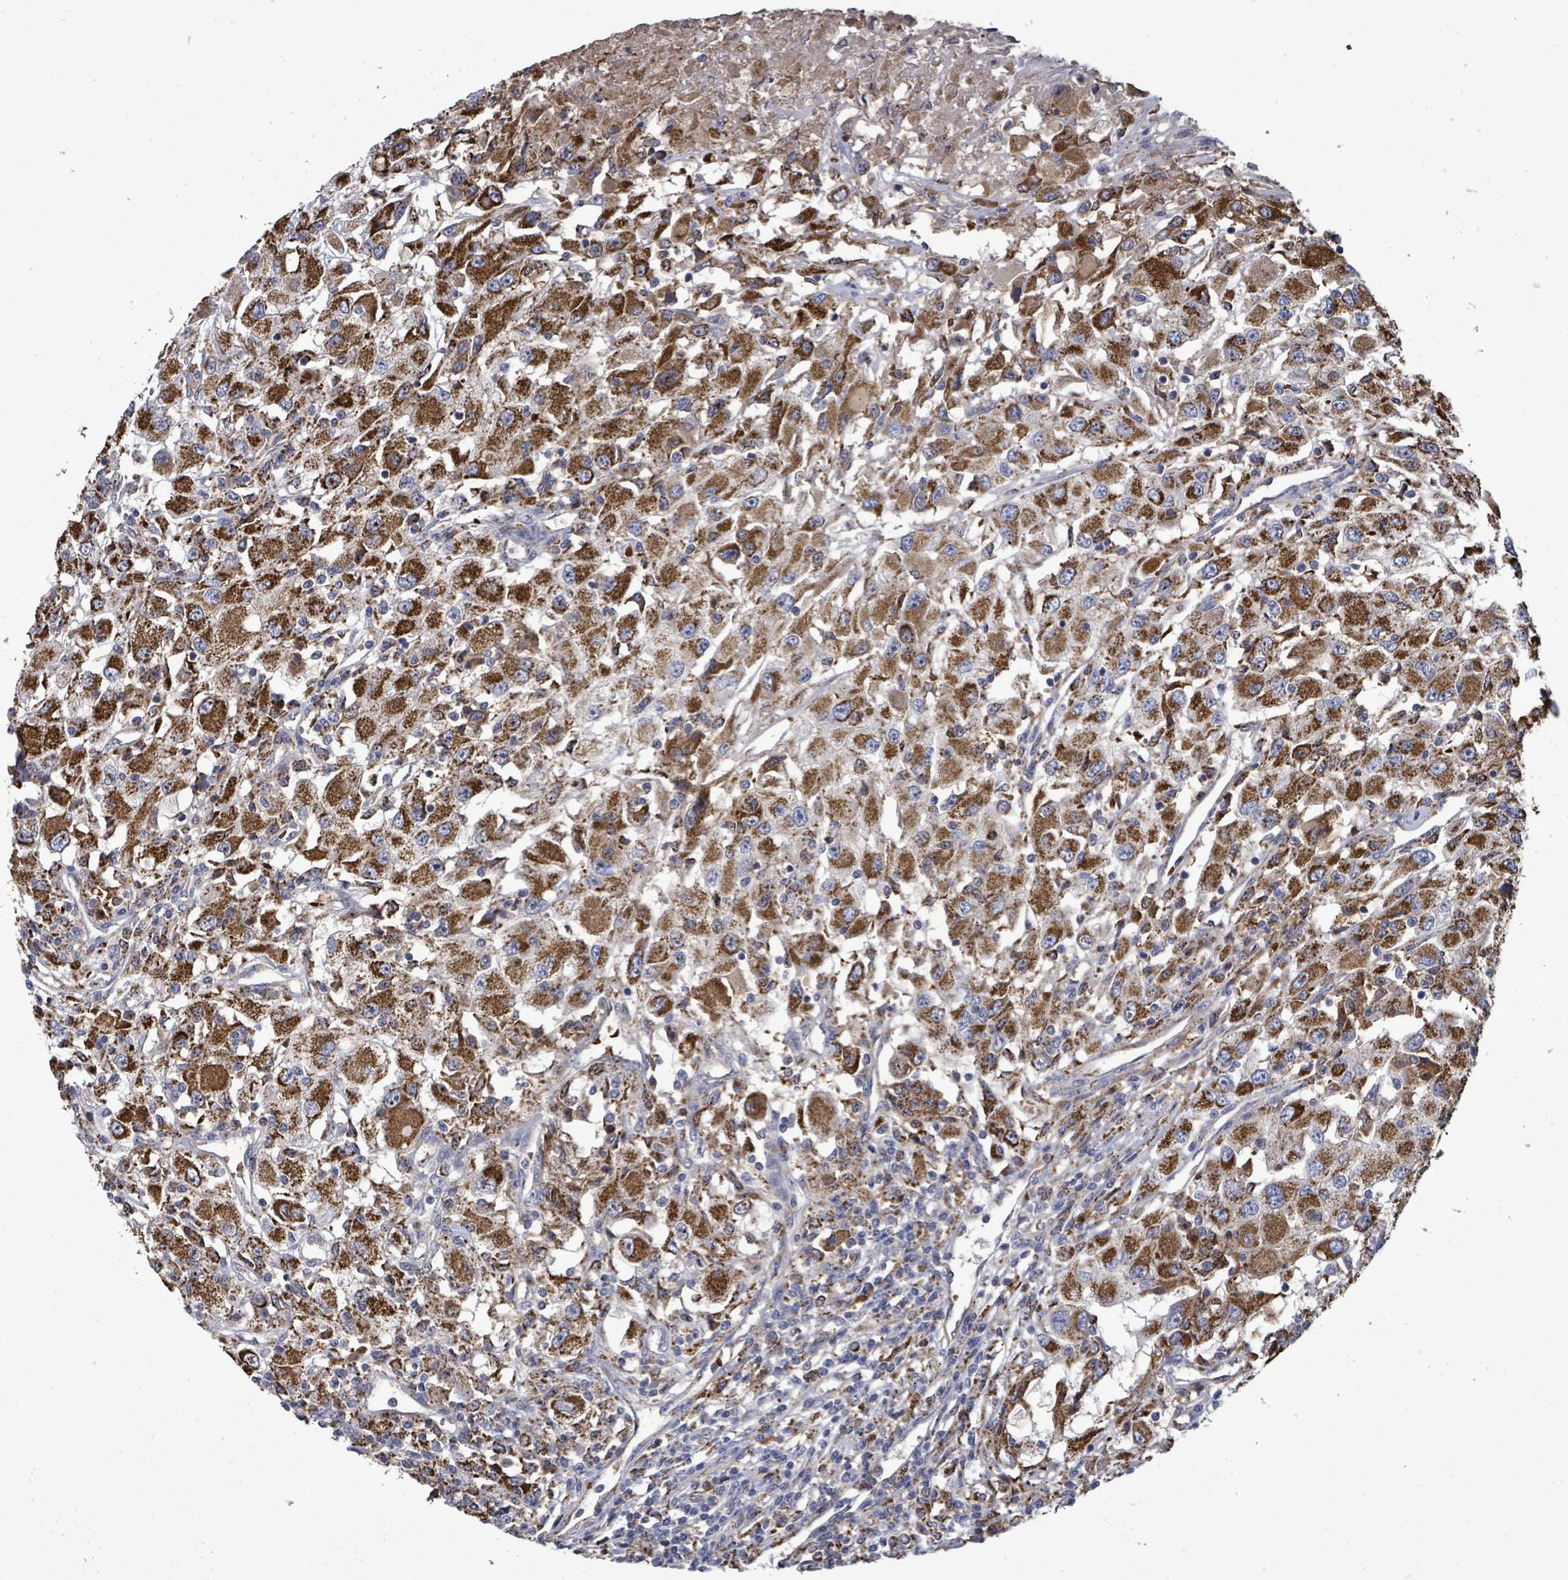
{"staining": {"intensity": "strong", "quantity": "25%-75%", "location": "cytoplasmic/membranous"}, "tissue": "renal cancer", "cell_type": "Tumor cells", "image_type": "cancer", "snomed": [{"axis": "morphology", "description": "Adenocarcinoma, NOS"}, {"axis": "topography", "description": "Kidney"}], "caption": "Immunohistochemical staining of renal cancer displays strong cytoplasmic/membranous protein expression in about 25%-75% of tumor cells.", "gene": "MTMR12", "patient": {"sex": "female", "age": 67}}